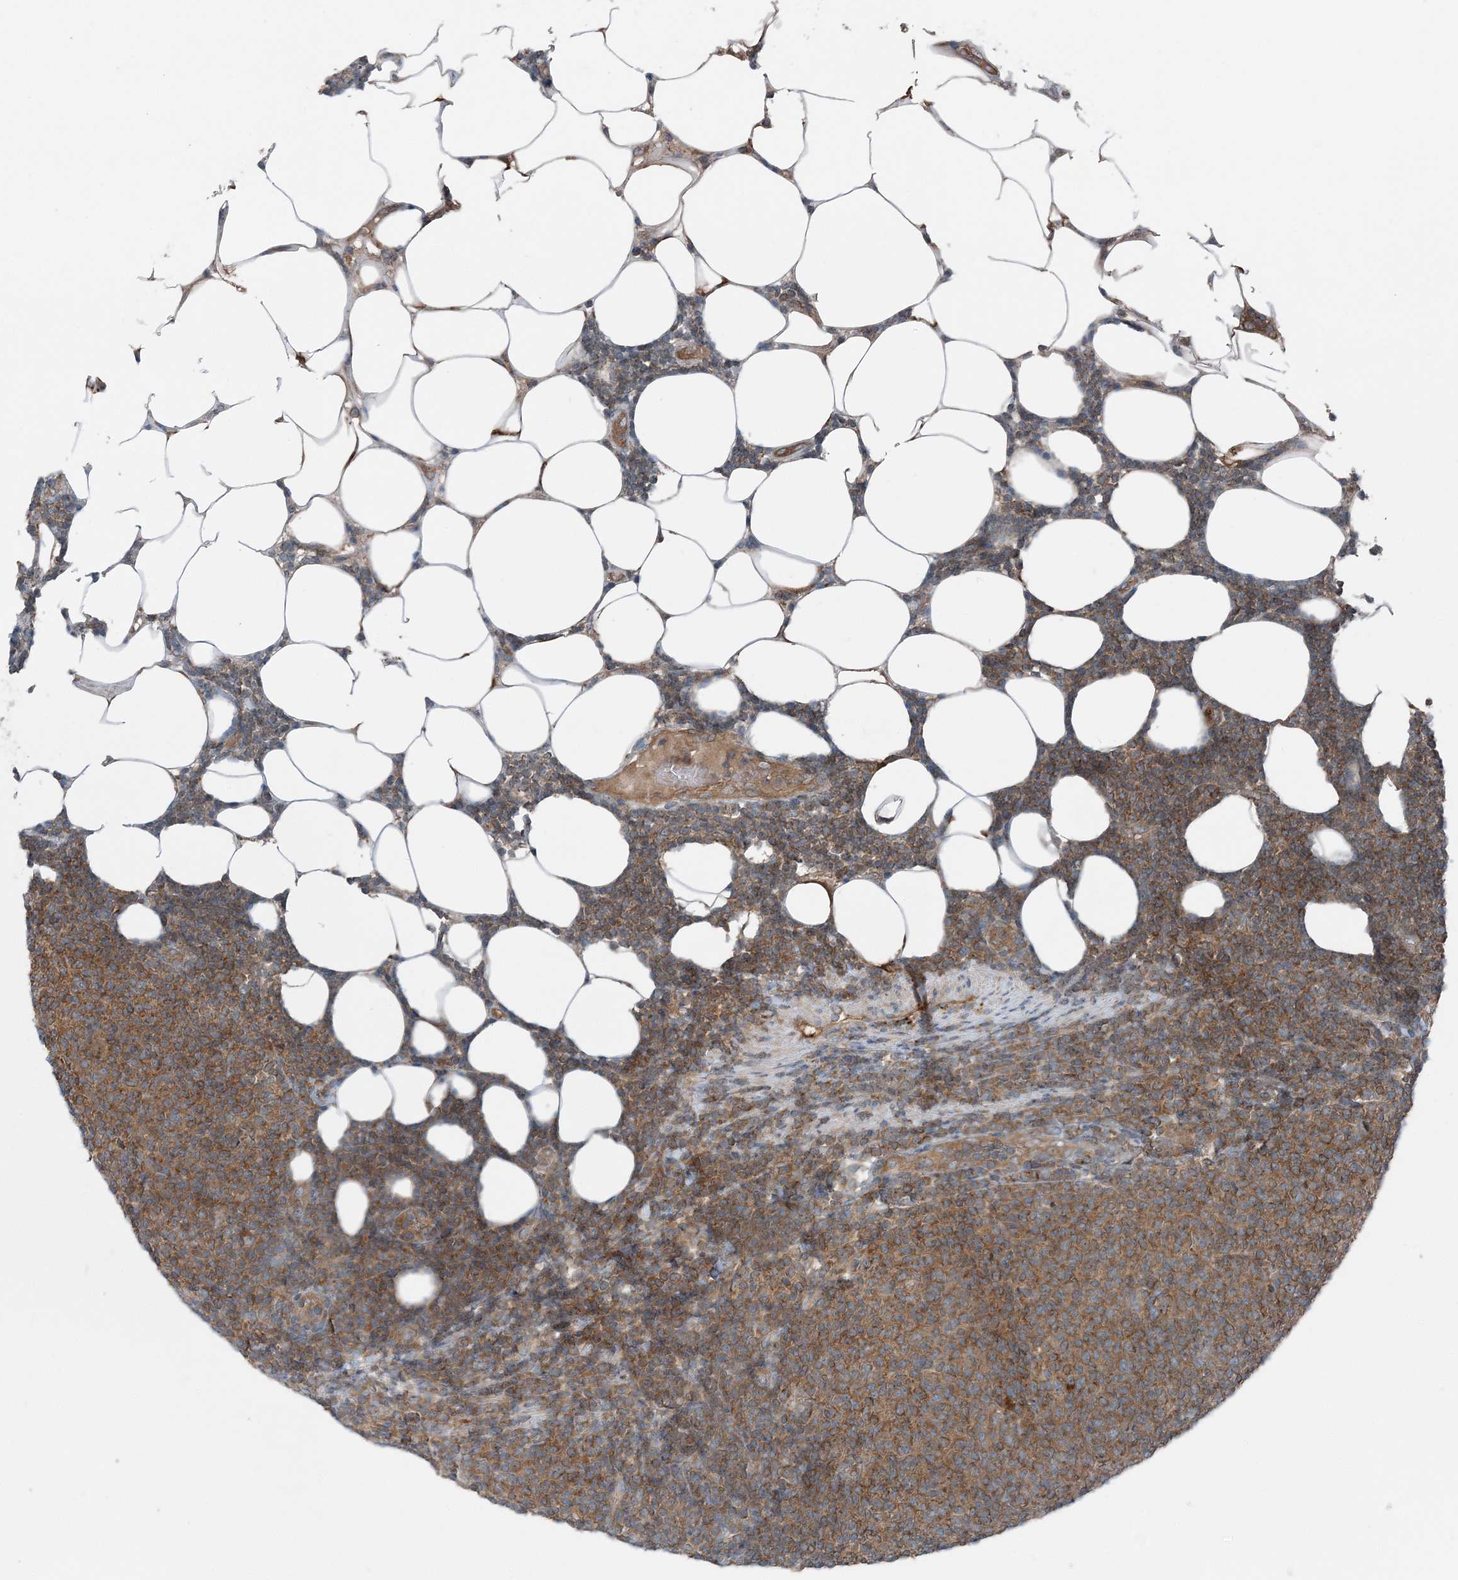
{"staining": {"intensity": "moderate", "quantity": ">75%", "location": "cytoplasmic/membranous"}, "tissue": "lymphoma", "cell_type": "Tumor cells", "image_type": "cancer", "snomed": [{"axis": "morphology", "description": "Malignant lymphoma, non-Hodgkin's type, Low grade"}, {"axis": "topography", "description": "Lymph node"}], "caption": "Brown immunohistochemical staining in lymphoma shows moderate cytoplasmic/membranous staining in about >75% of tumor cells.", "gene": "ASNSD1", "patient": {"sex": "male", "age": 66}}